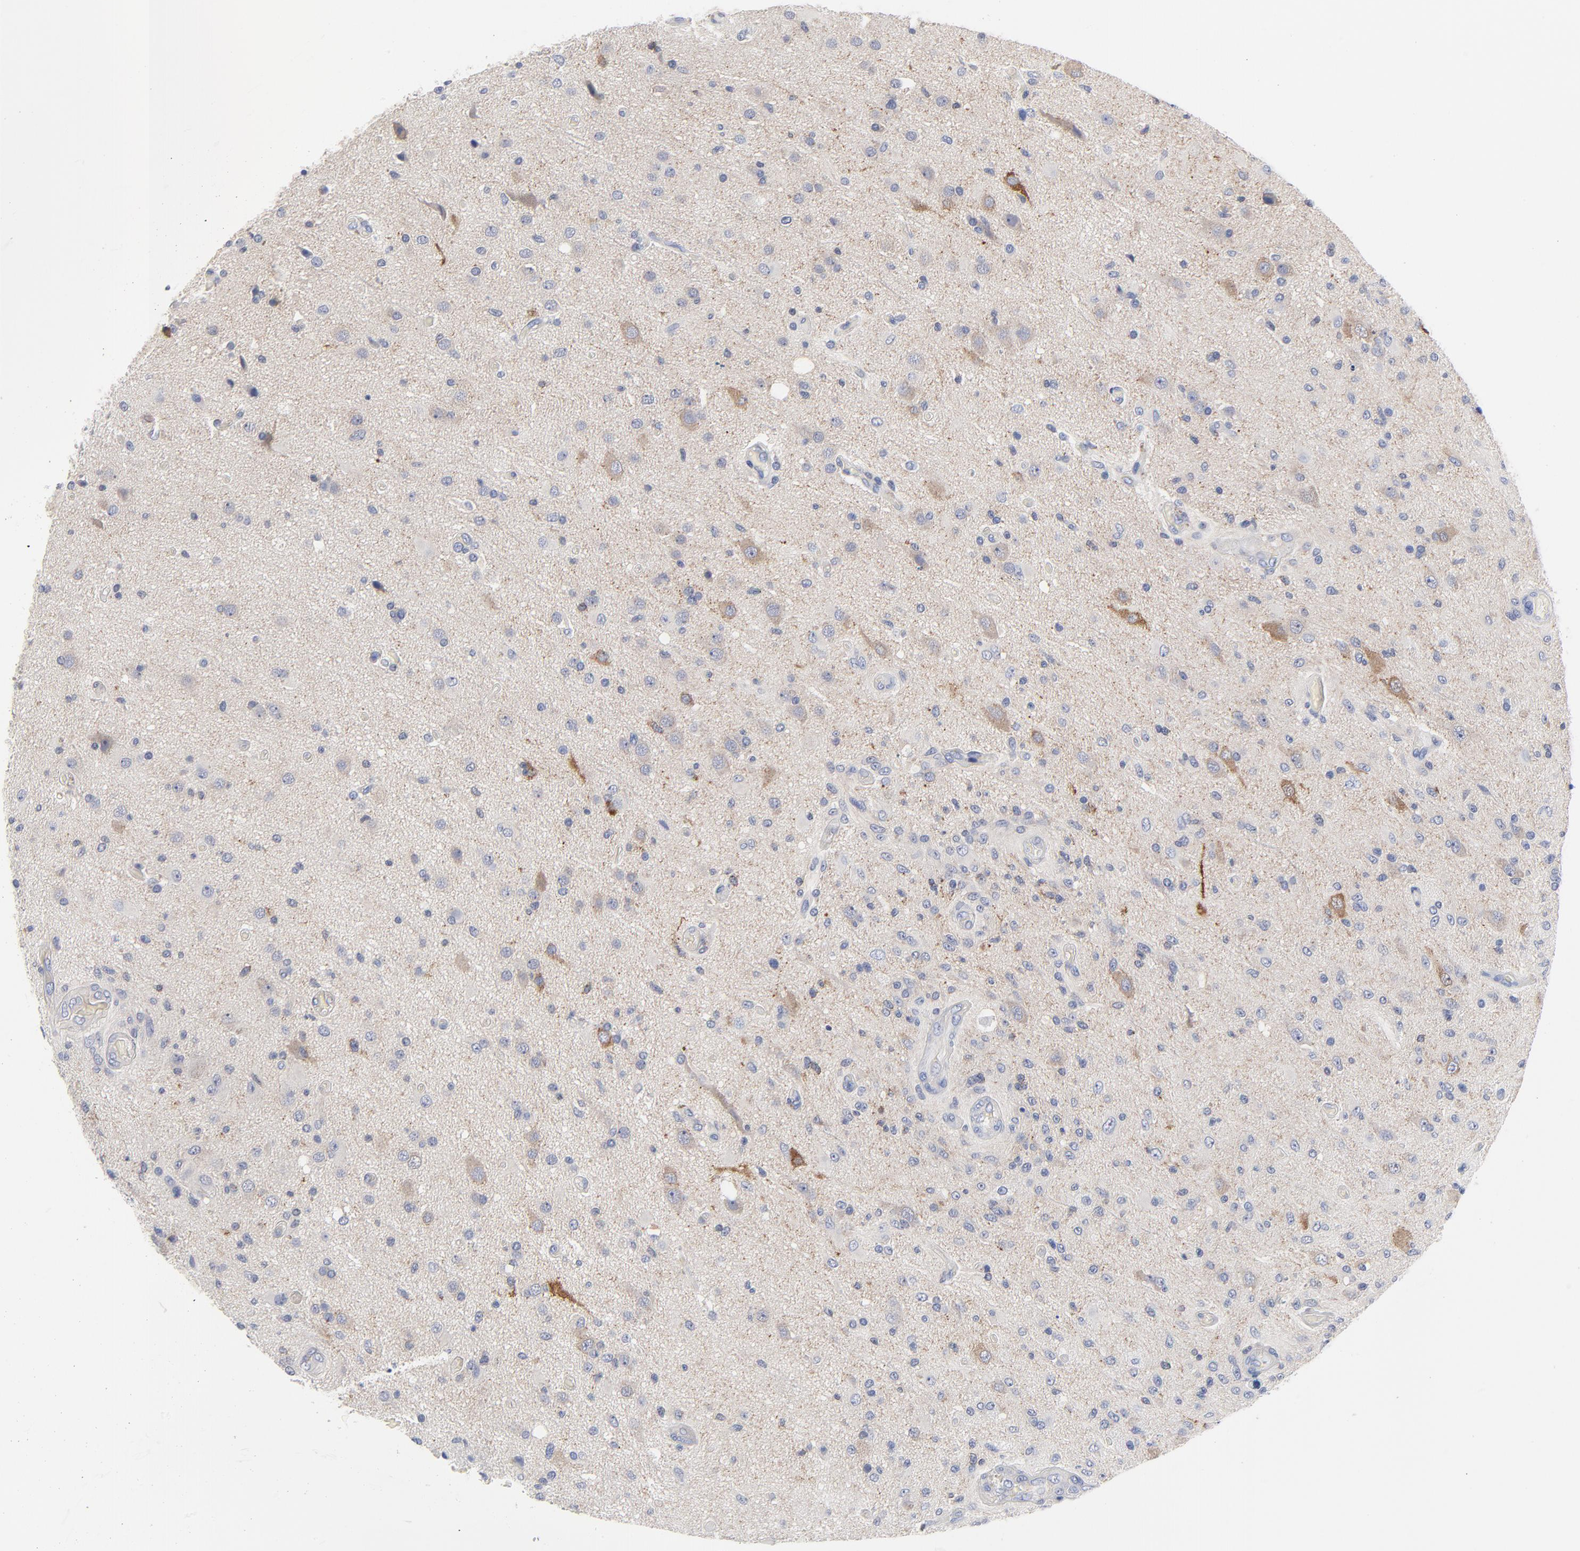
{"staining": {"intensity": "weak", "quantity": "<25%", "location": "cytoplasmic/membranous"}, "tissue": "glioma", "cell_type": "Tumor cells", "image_type": "cancer", "snomed": [{"axis": "morphology", "description": "Normal tissue, NOS"}, {"axis": "morphology", "description": "Glioma, malignant, High grade"}, {"axis": "topography", "description": "Cerebral cortex"}], "caption": "Tumor cells are negative for brown protein staining in malignant high-grade glioma. The staining is performed using DAB brown chromogen with nuclei counter-stained in using hematoxylin.", "gene": "CAB39L", "patient": {"sex": "male", "age": 77}}